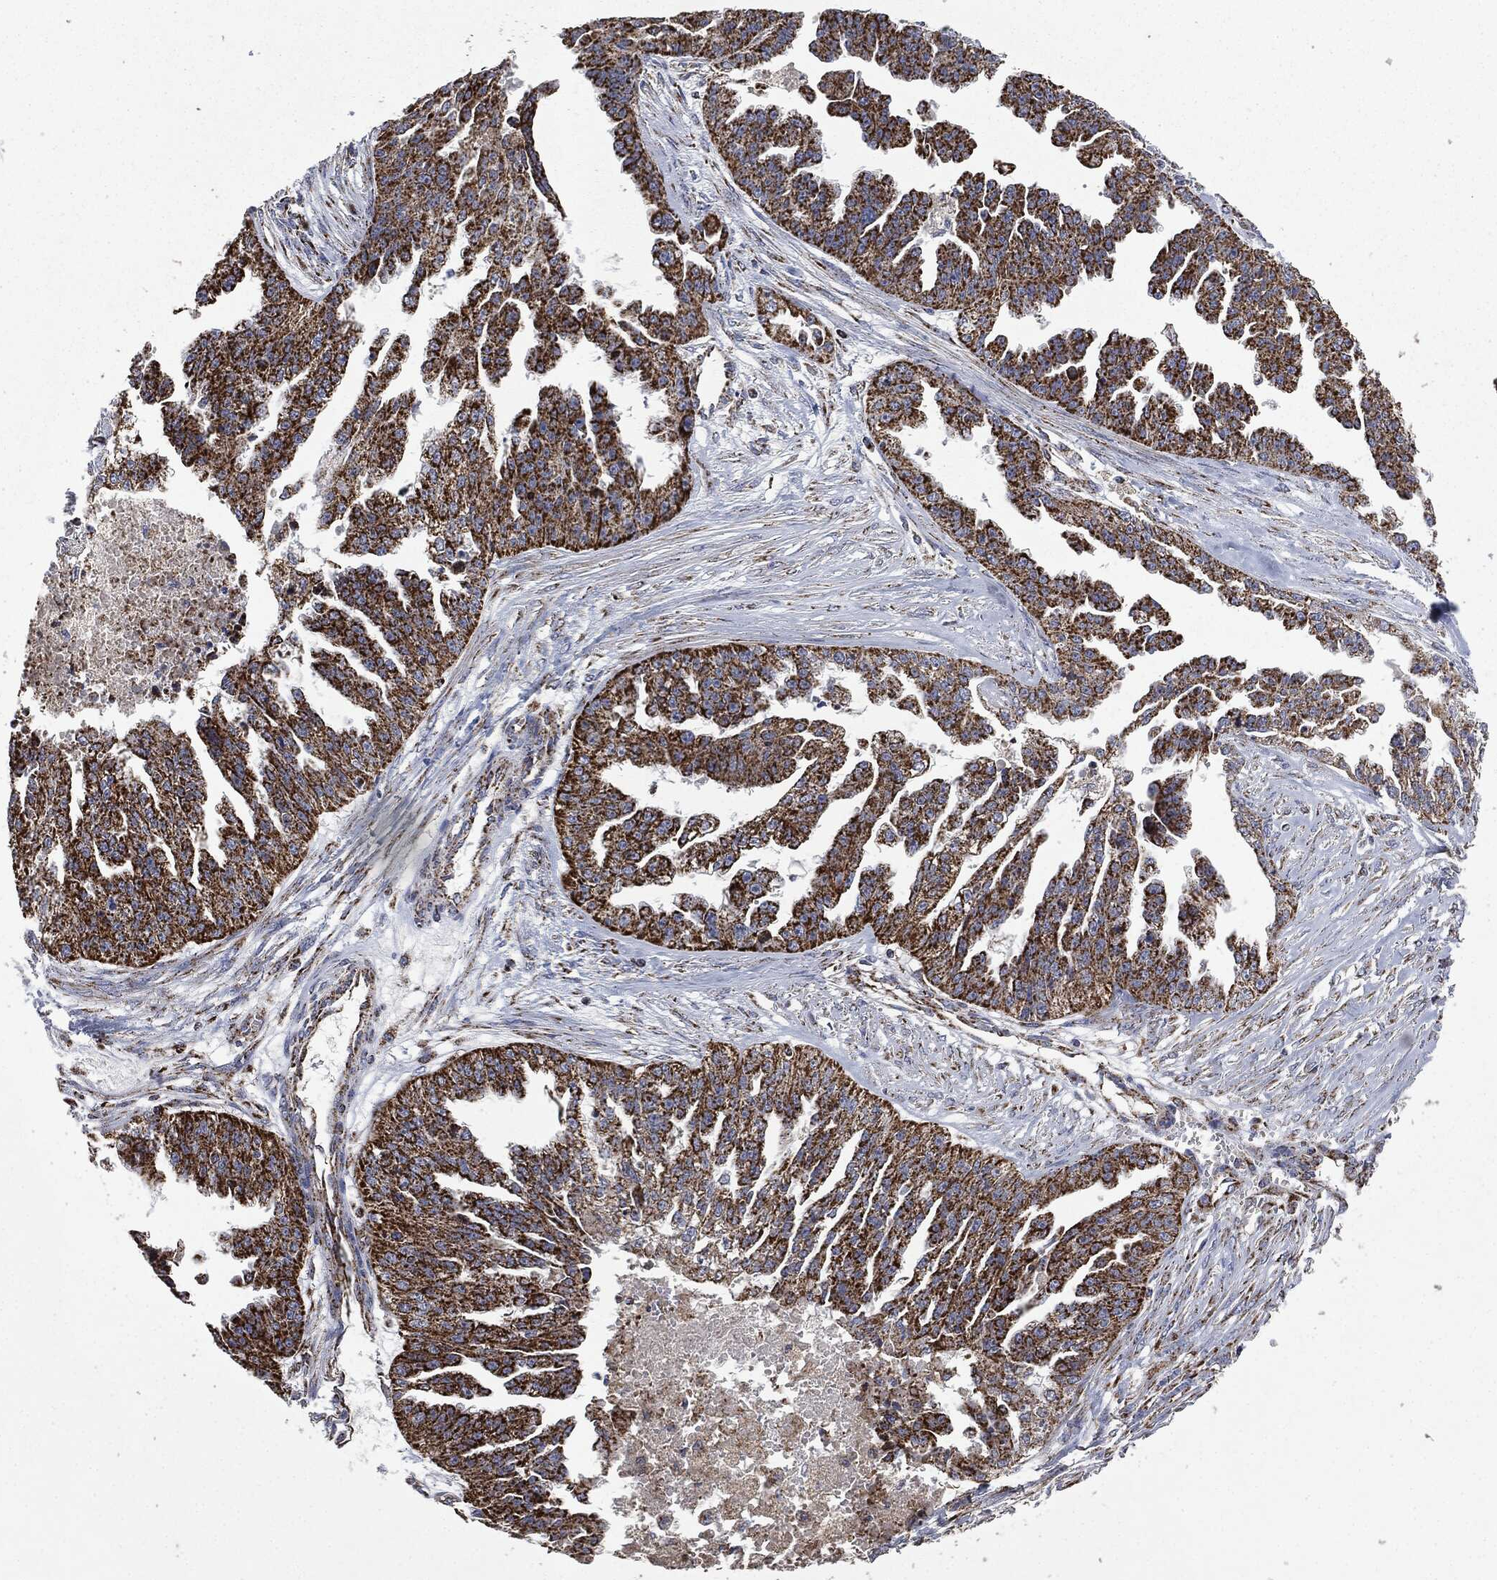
{"staining": {"intensity": "strong", "quantity": ">75%", "location": "cytoplasmic/membranous"}, "tissue": "ovarian cancer", "cell_type": "Tumor cells", "image_type": "cancer", "snomed": [{"axis": "morphology", "description": "Cystadenocarcinoma, serous, NOS"}, {"axis": "topography", "description": "Ovary"}], "caption": "Strong cytoplasmic/membranous protein expression is appreciated in approximately >75% of tumor cells in ovarian cancer.", "gene": "RYK", "patient": {"sex": "female", "age": 58}}